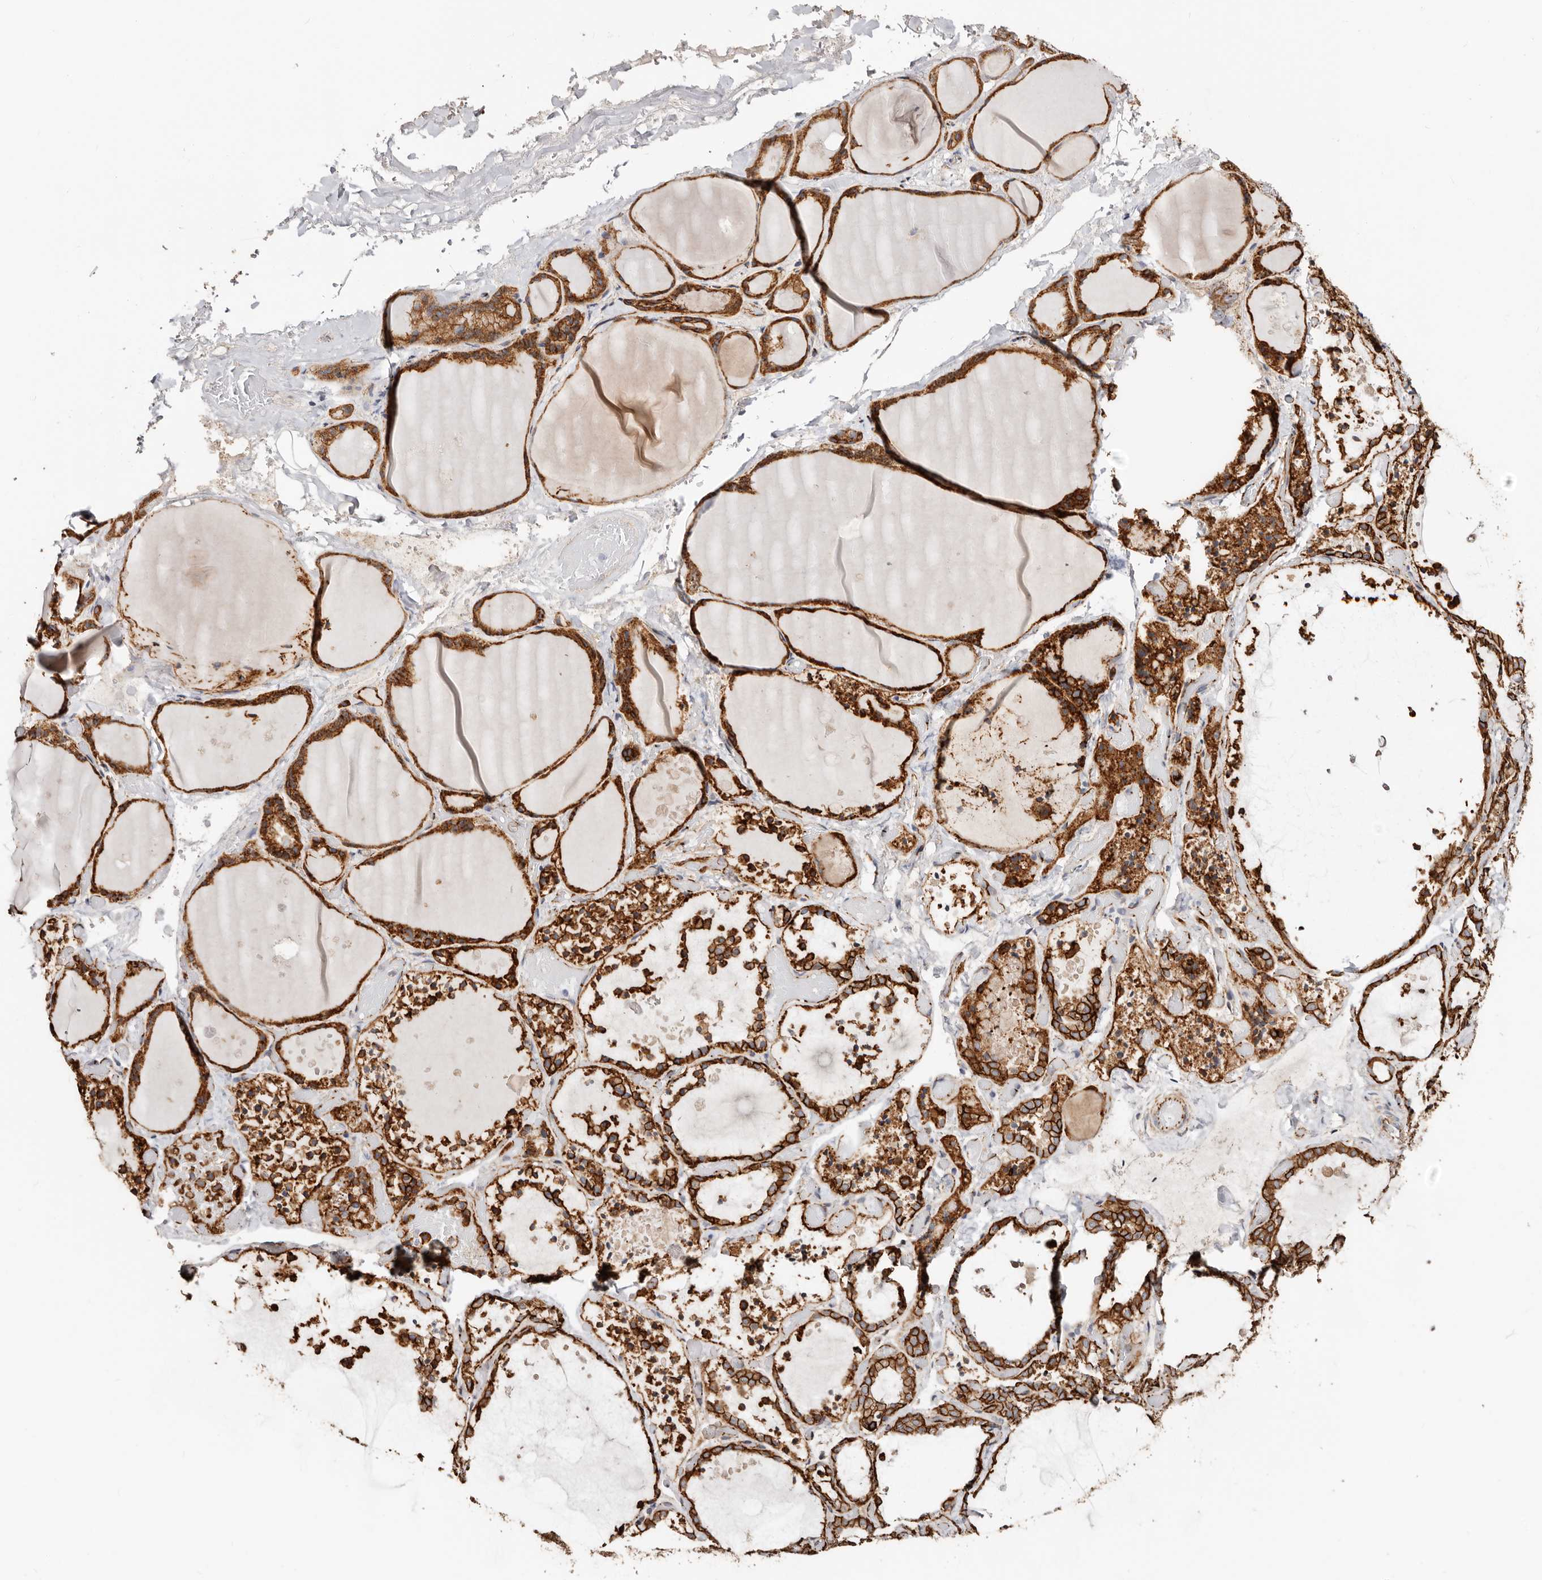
{"staining": {"intensity": "strong", "quantity": ">75%", "location": "cytoplasmic/membranous"}, "tissue": "thyroid gland", "cell_type": "Glandular cells", "image_type": "normal", "snomed": [{"axis": "morphology", "description": "Normal tissue, NOS"}, {"axis": "topography", "description": "Thyroid gland"}], "caption": "Immunohistochemistry (IHC) (DAB) staining of benign thyroid gland demonstrates strong cytoplasmic/membranous protein positivity in about >75% of glandular cells.", "gene": "CTNNB1", "patient": {"sex": "female", "age": 44}}